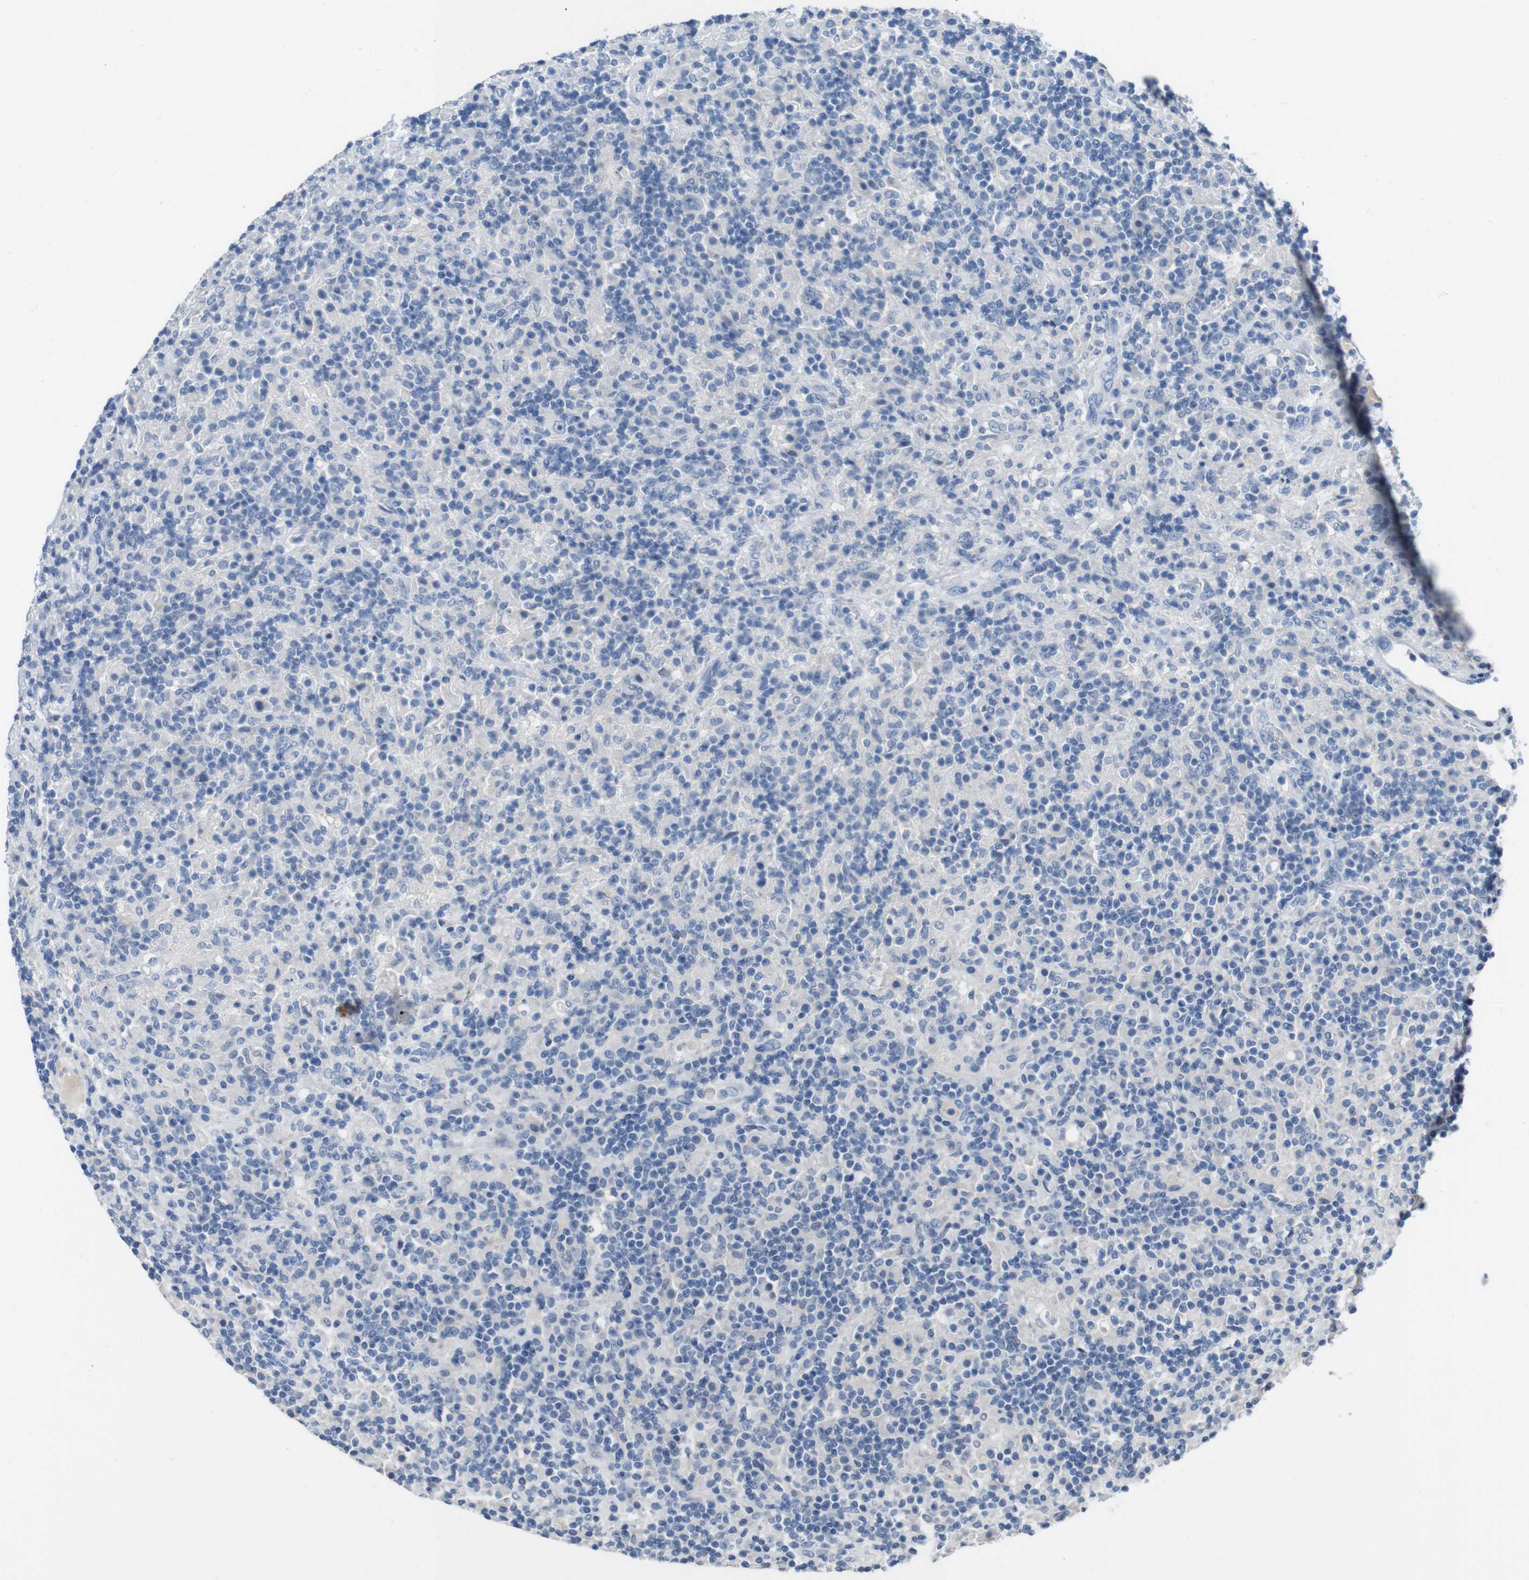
{"staining": {"intensity": "negative", "quantity": "none", "location": "none"}, "tissue": "lymphoma", "cell_type": "Tumor cells", "image_type": "cancer", "snomed": [{"axis": "morphology", "description": "Hodgkin's disease, NOS"}, {"axis": "topography", "description": "Lymph node"}], "caption": "This is an IHC image of human lymphoma. There is no expression in tumor cells.", "gene": "SLC2A8", "patient": {"sex": "male", "age": 70}}